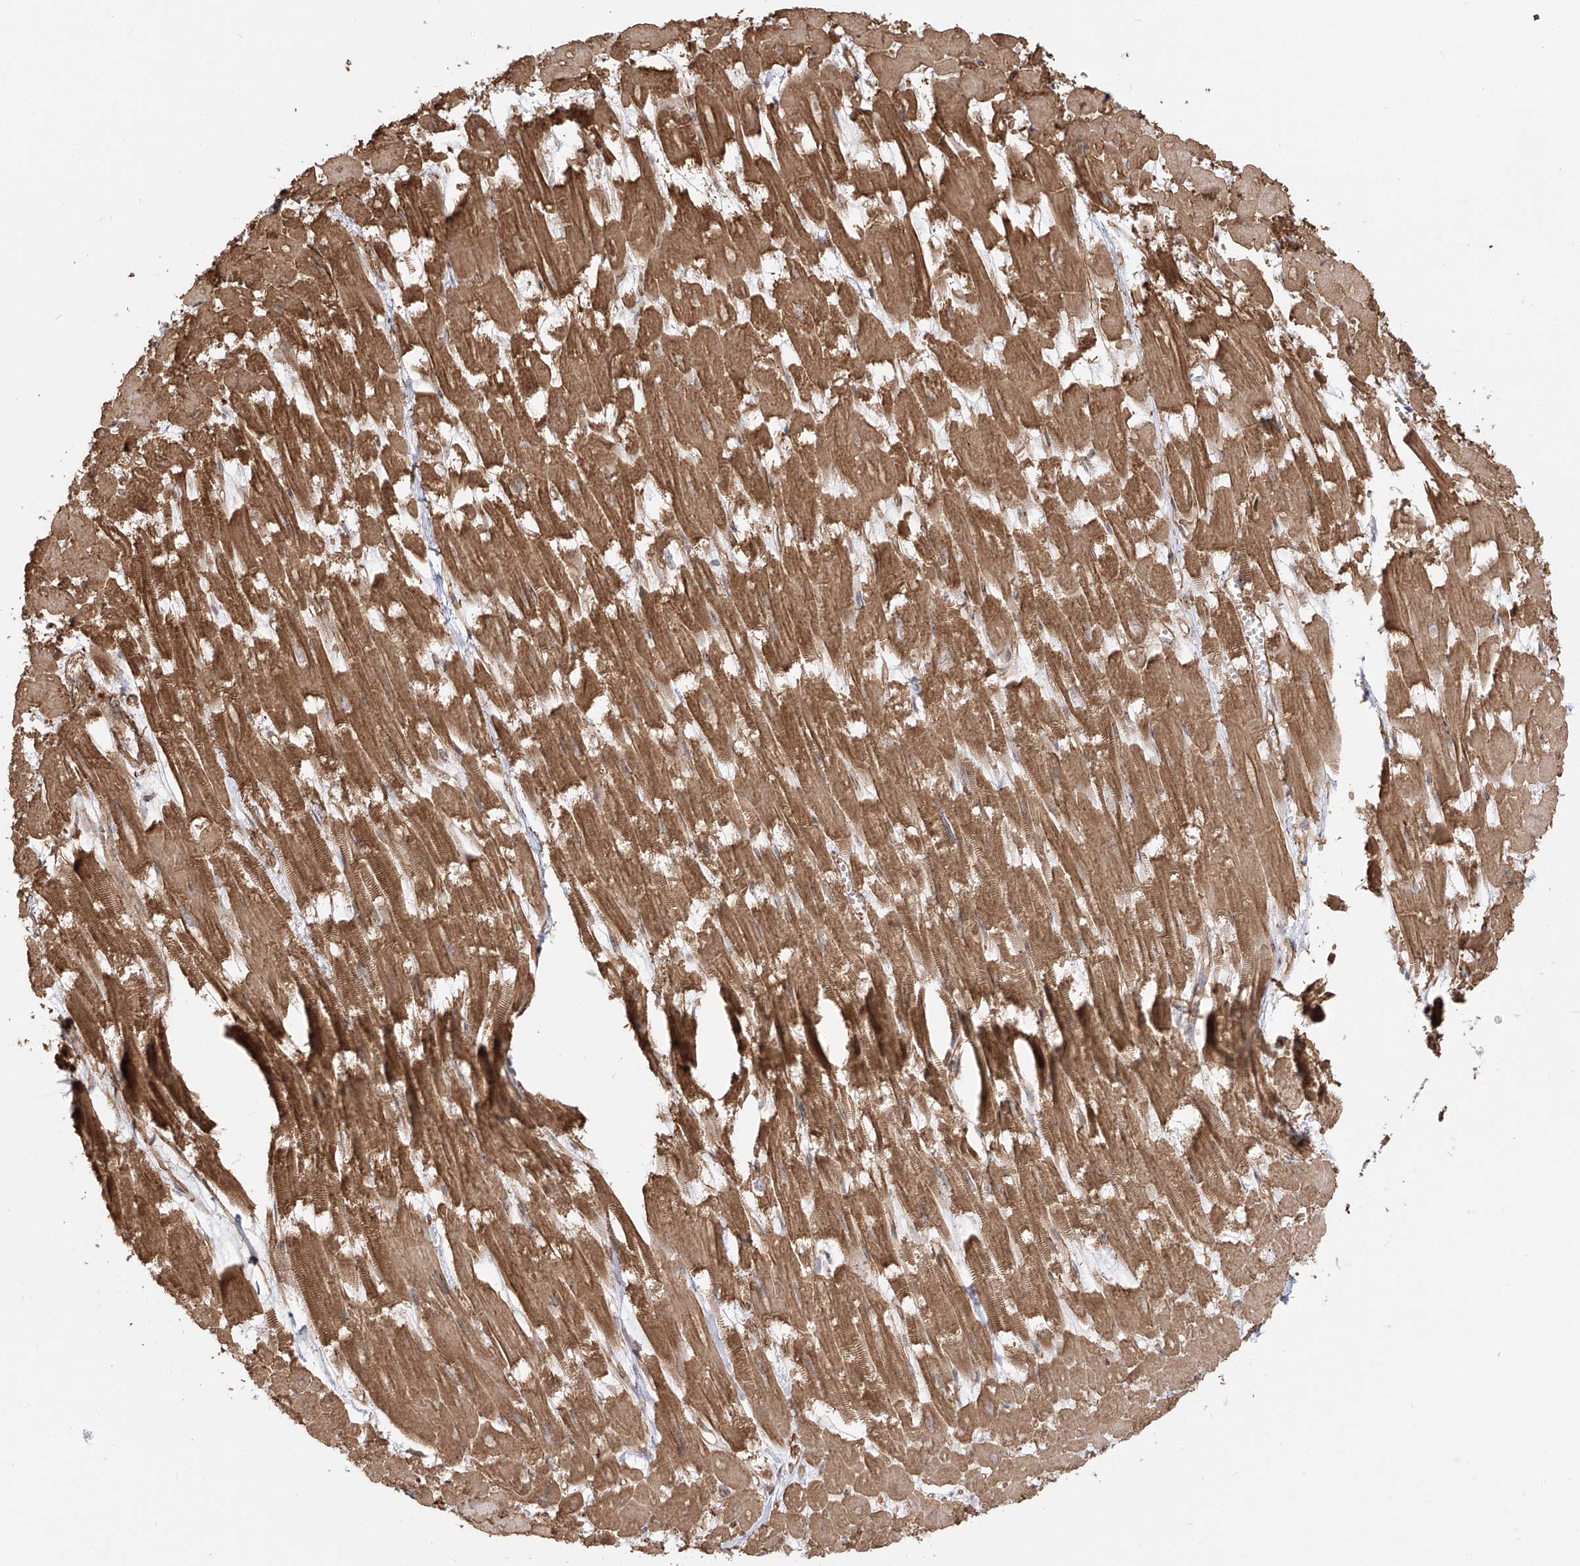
{"staining": {"intensity": "moderate", "quantity": ">75%", "location": "cytoplasmic/membranous"}, "tissue": "heart muscle", "cell_type": "Cardiomyocytes", "image_type": "normal", "snomed": [{"axis": "morphology", "description": "Normal tissue, NOS"}, {"axis": "topography", "description": "Heart"}], "caption": "Immunohistochemistry (IHC) image of normal human heart muscle stained for a protein (brown), which exhibits medium levels of moderate cytoplasmic/membranous staining in approximately >75% of cardiomyocytes.", "gene": "ZNF180", "patient": {"sex": "male", "age": 54}}